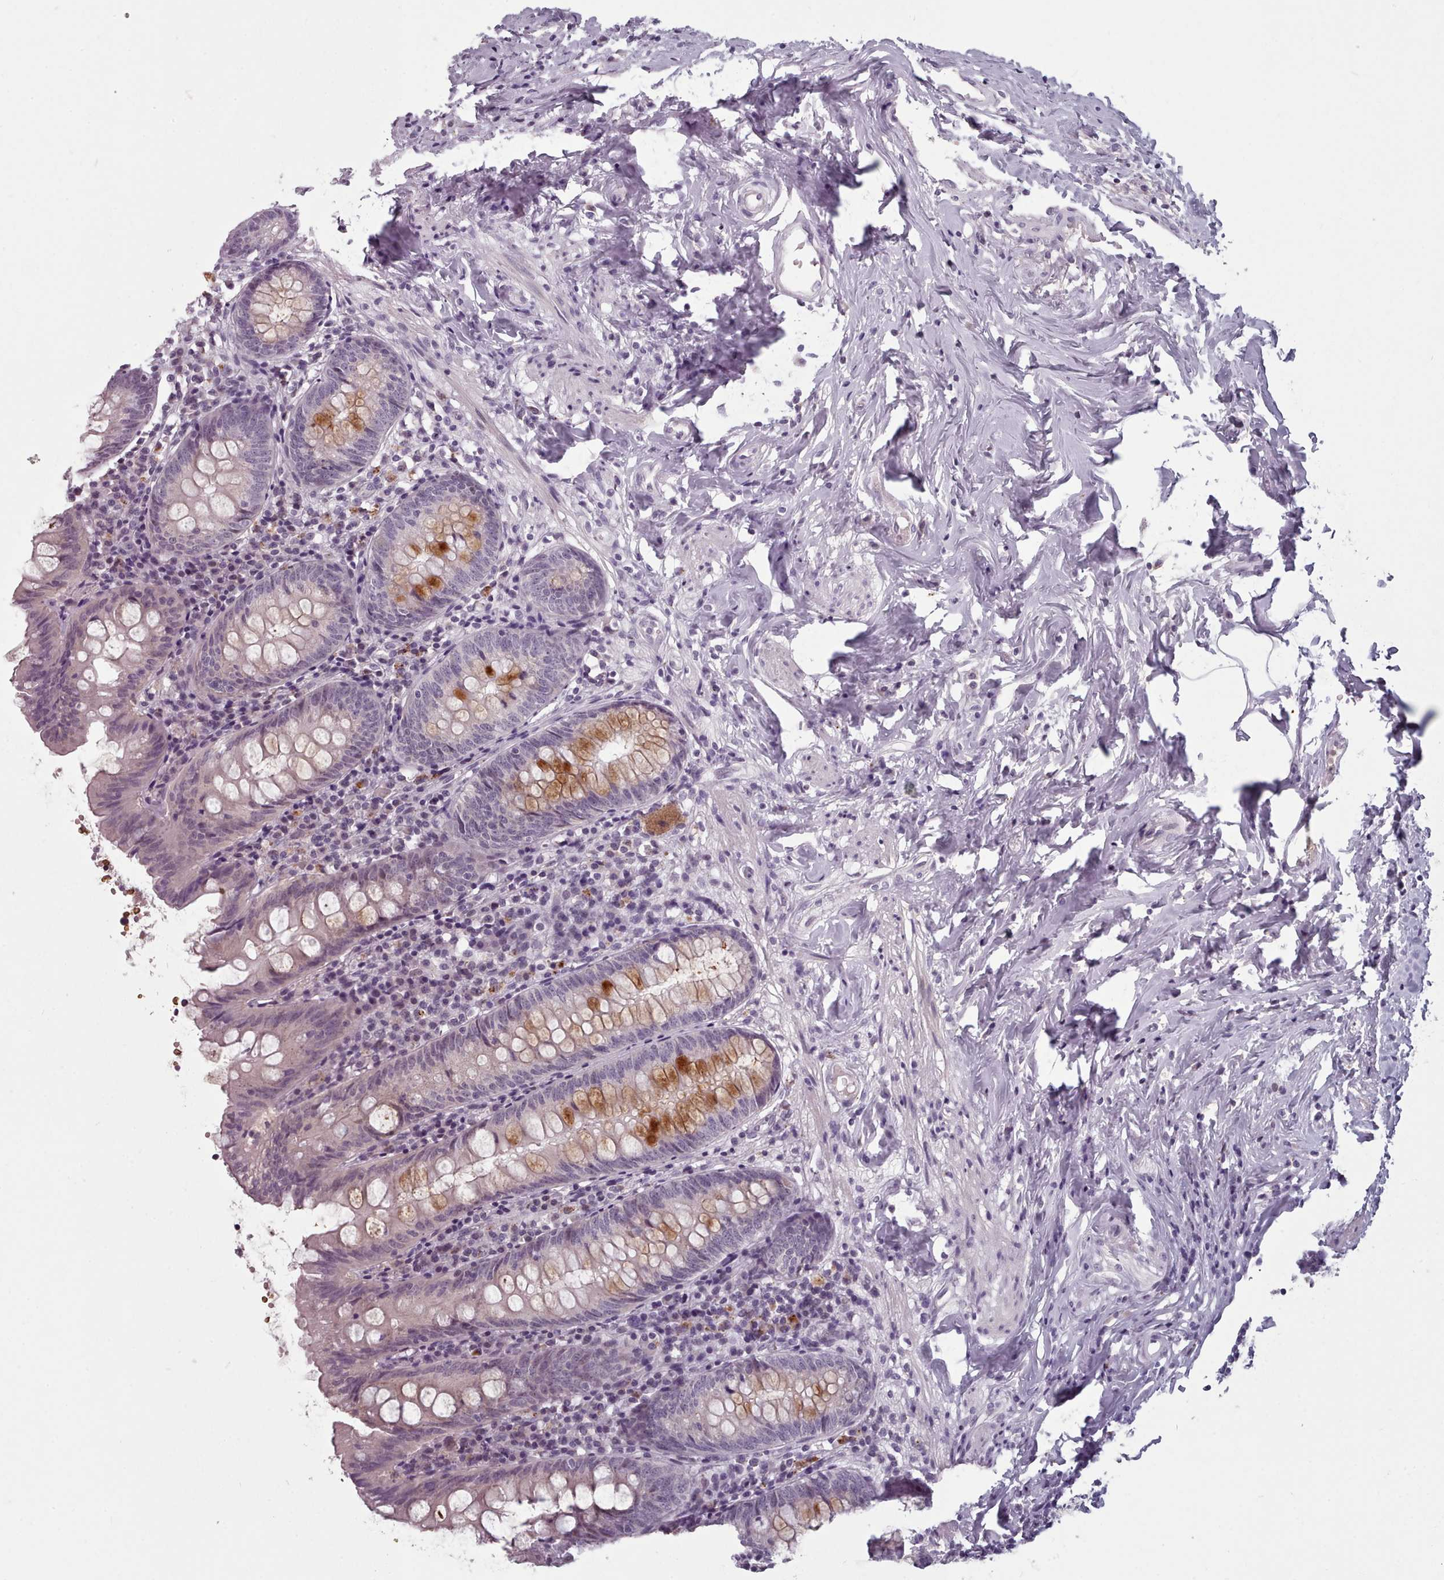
{"staining": {"intensity": "moderate", "quantity": "<25%", "location": "cytoplasmic/membranous"}, "tissue": "appendix", "cell_type": "Glandular cells", "image_type": "normal", "snomed": [{"axis": "morphology", "description": "Normal tissue, NOS"}, {"axis": "topography", "description": "Appendix"}], "caption": "This is an image of immunohistochemistry (IHC) staining of benign appendix, which shows moderate positivity in the cytoplasmic/membranous of glandular cells.", "gene": "PBX4", "patient": {"sex": "female", "age": 54}}